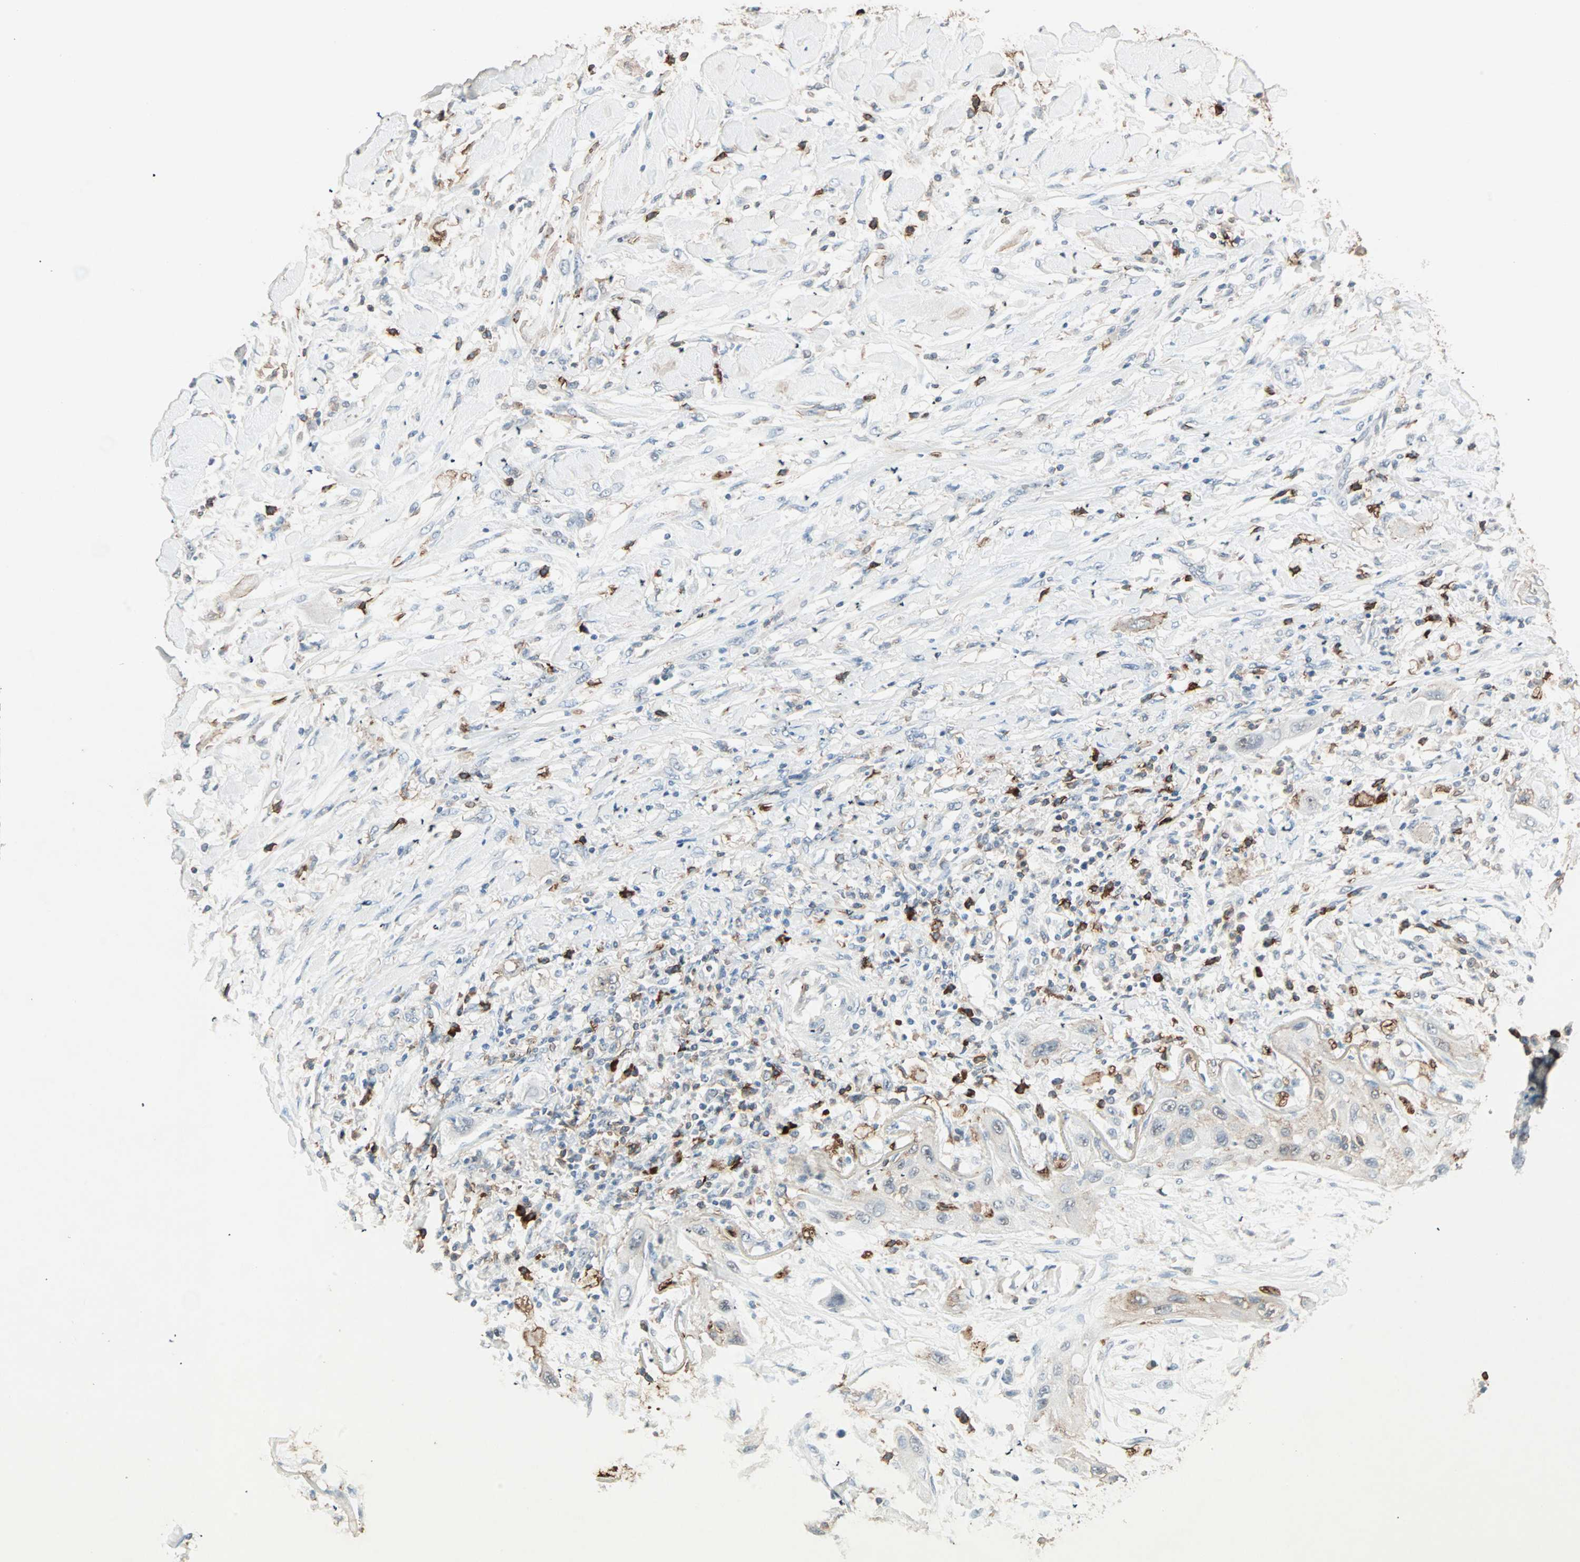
{"staining": {"intensity": "weak", "quantity": "25%-75%", "location": "cytoplasmic/membranous"}, "tissue": "lung cancer", "cell_type": "Tumor cells", "image_type": "cancer", "snomed": [{"axis": "morphology", "description": "Squamous cell carcinoma, NOS"}, {"axis": "topography", "description": "Lung"}], "caption": "DAB immunohistochemical staining of squamous cell carcinoma (lung) demonstrates weak cytoplasmic/membranous protein positivity in approximately 25%-75% of tumor cells.", "gene": "MMP3", "patient": {"sex": "female", "age": 47}}